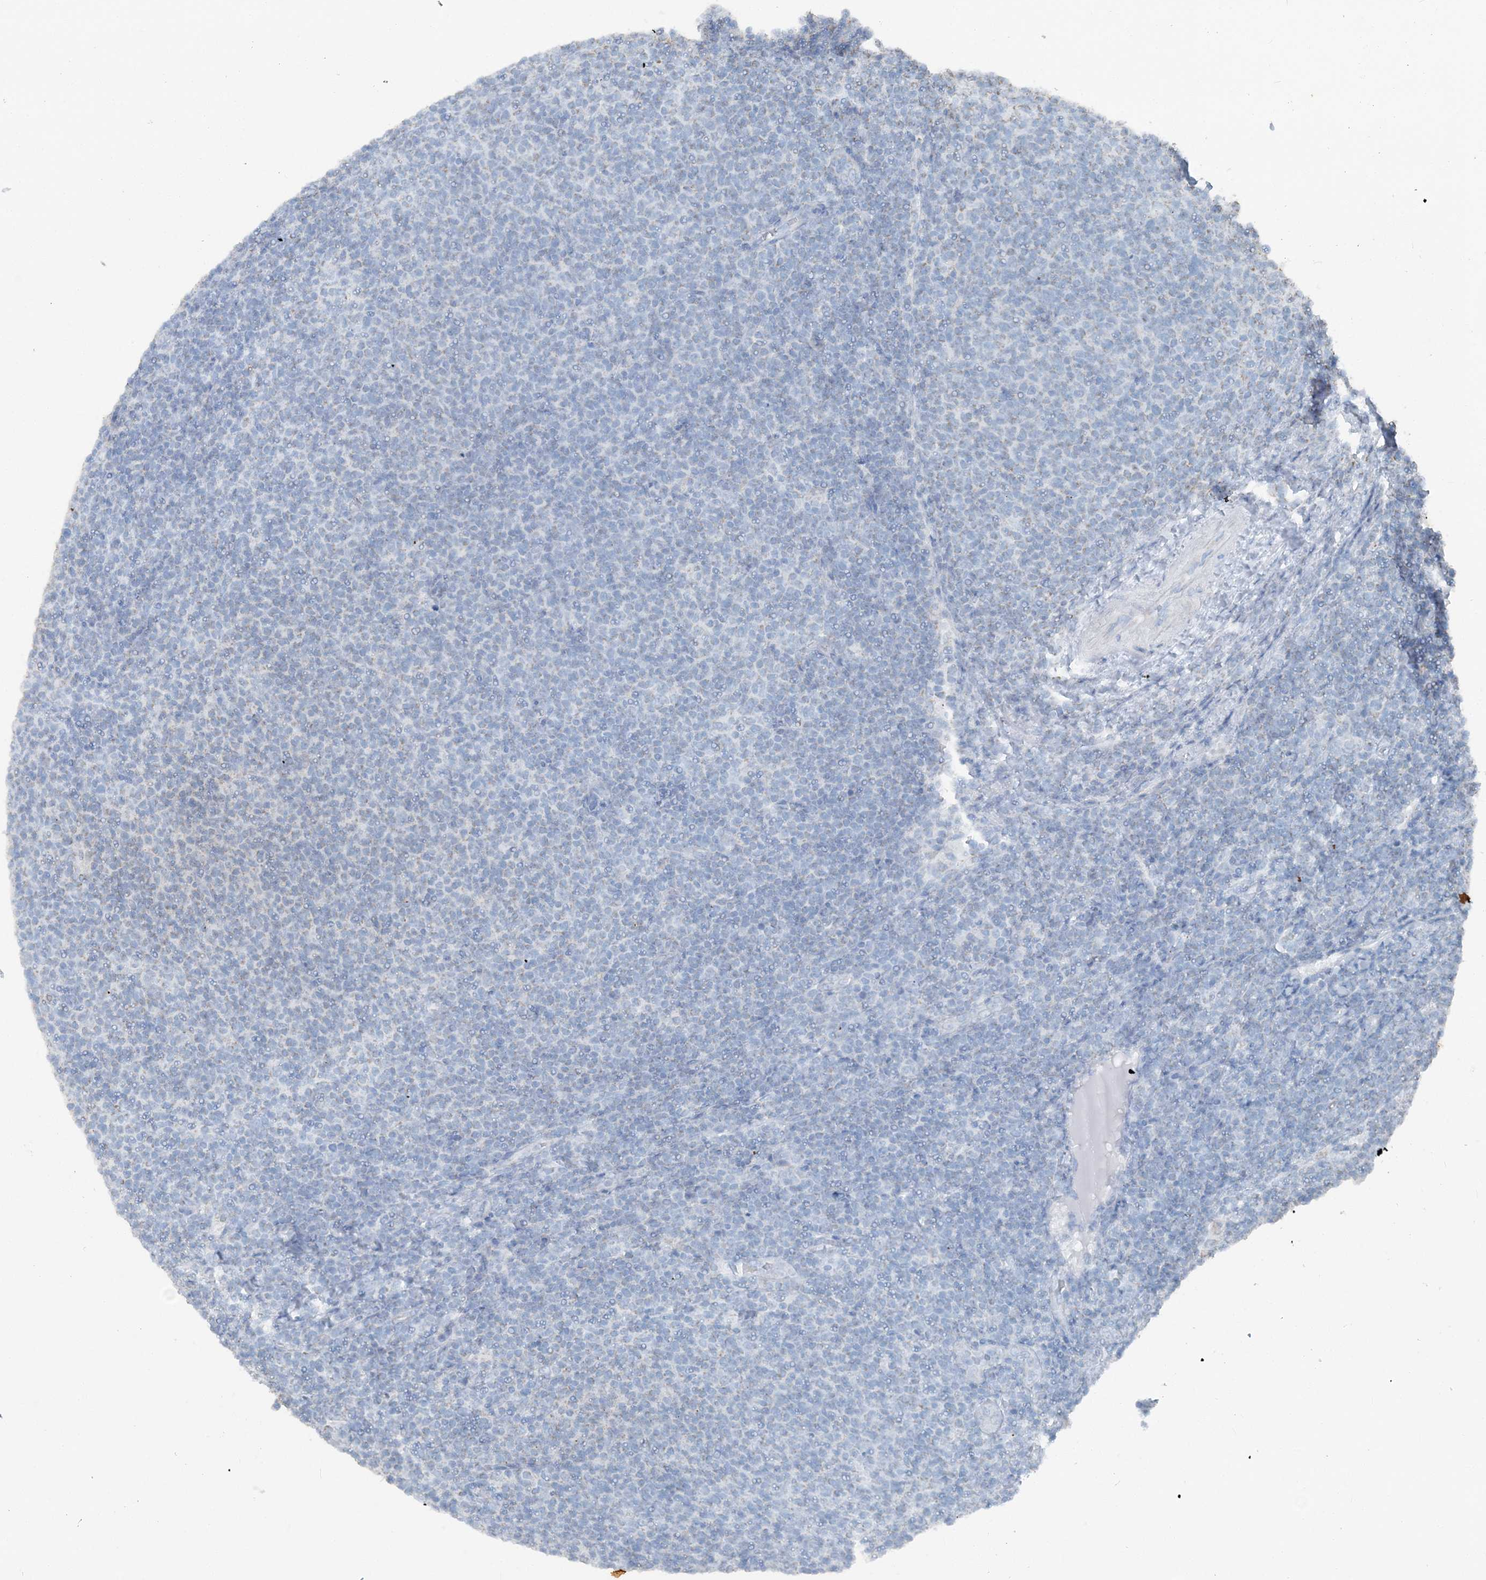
{"staining": {"intensity": "negative", "quantity": "none", "location": "none"}, "tissue": "lymphoma", "cell_type": "Tumor cells", "image_type": "cancer", "snomed": [{"axis": "morphology", "description": "Malignant lymphoma, non-Hodgkin's type, Low grade"}, {"axis": "topography", "description": "Lymph node"}], "caption": "DAB immunohistochemical staining of malignant lymphoma, non-Hodgkin's type (low-grade) reveals no significant positivity in tumor cells.", "gene": "SUCLG1", "patient": {"sex": "male", "age": 66}}